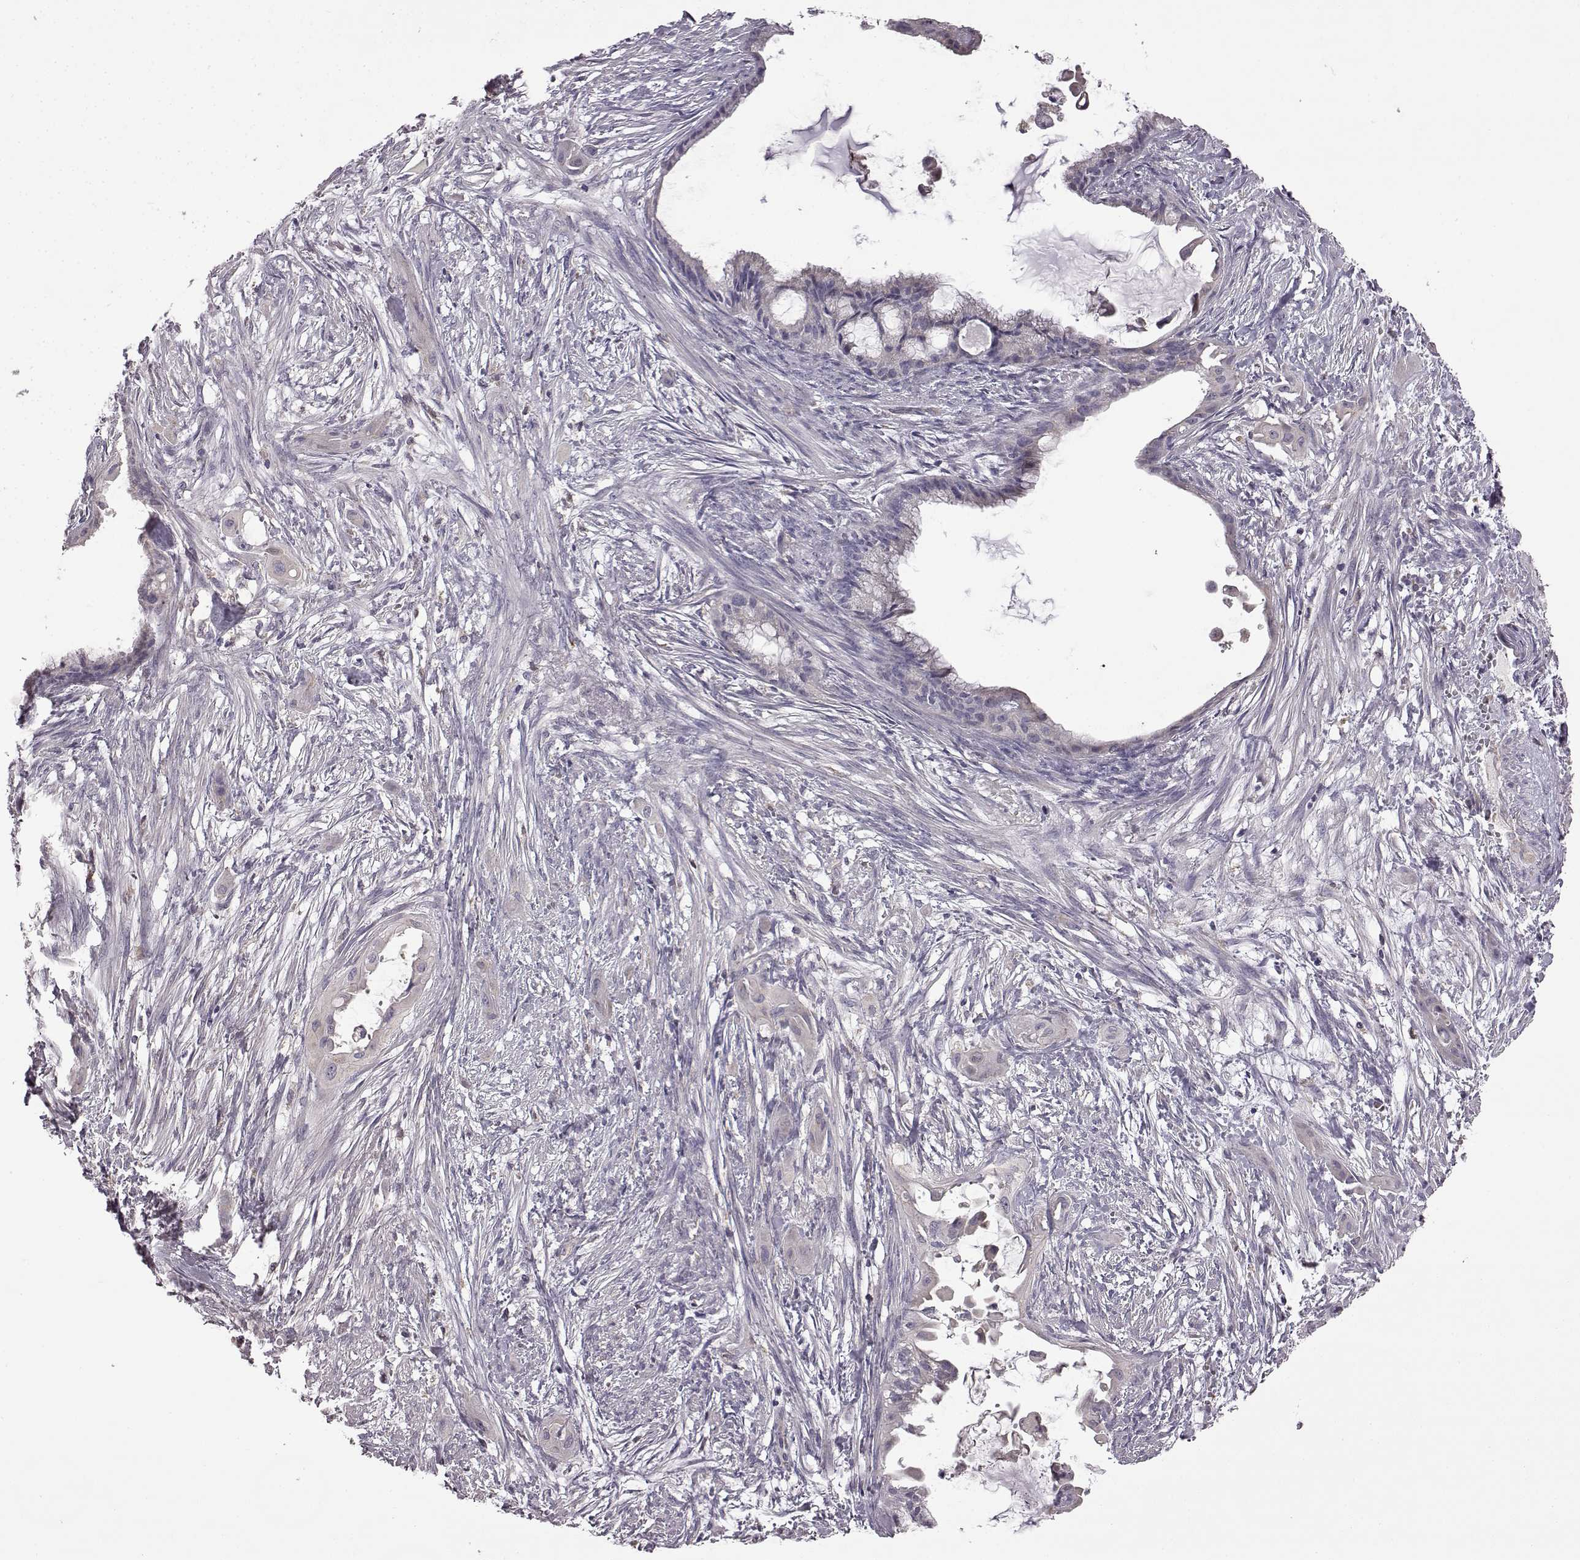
{"staining": {"intensity": "negative", "quantity": "none", "location": "none"}, "tissue": "endometrial cancer", "cell_type": "Tumor cells", "image_type": "cancer", "snomed": [{"axis": "morphology", "description": "Adenocarcinoma, NOS"}, {"axis": "topography", "description": "Endometrium"}], "caption": "Tumor cells are negative for brown protein staining in endometrial cancer (adenocarcinoma).", "gene": "B3GNT6", "patient": {"sex": "female", "age": 86}}